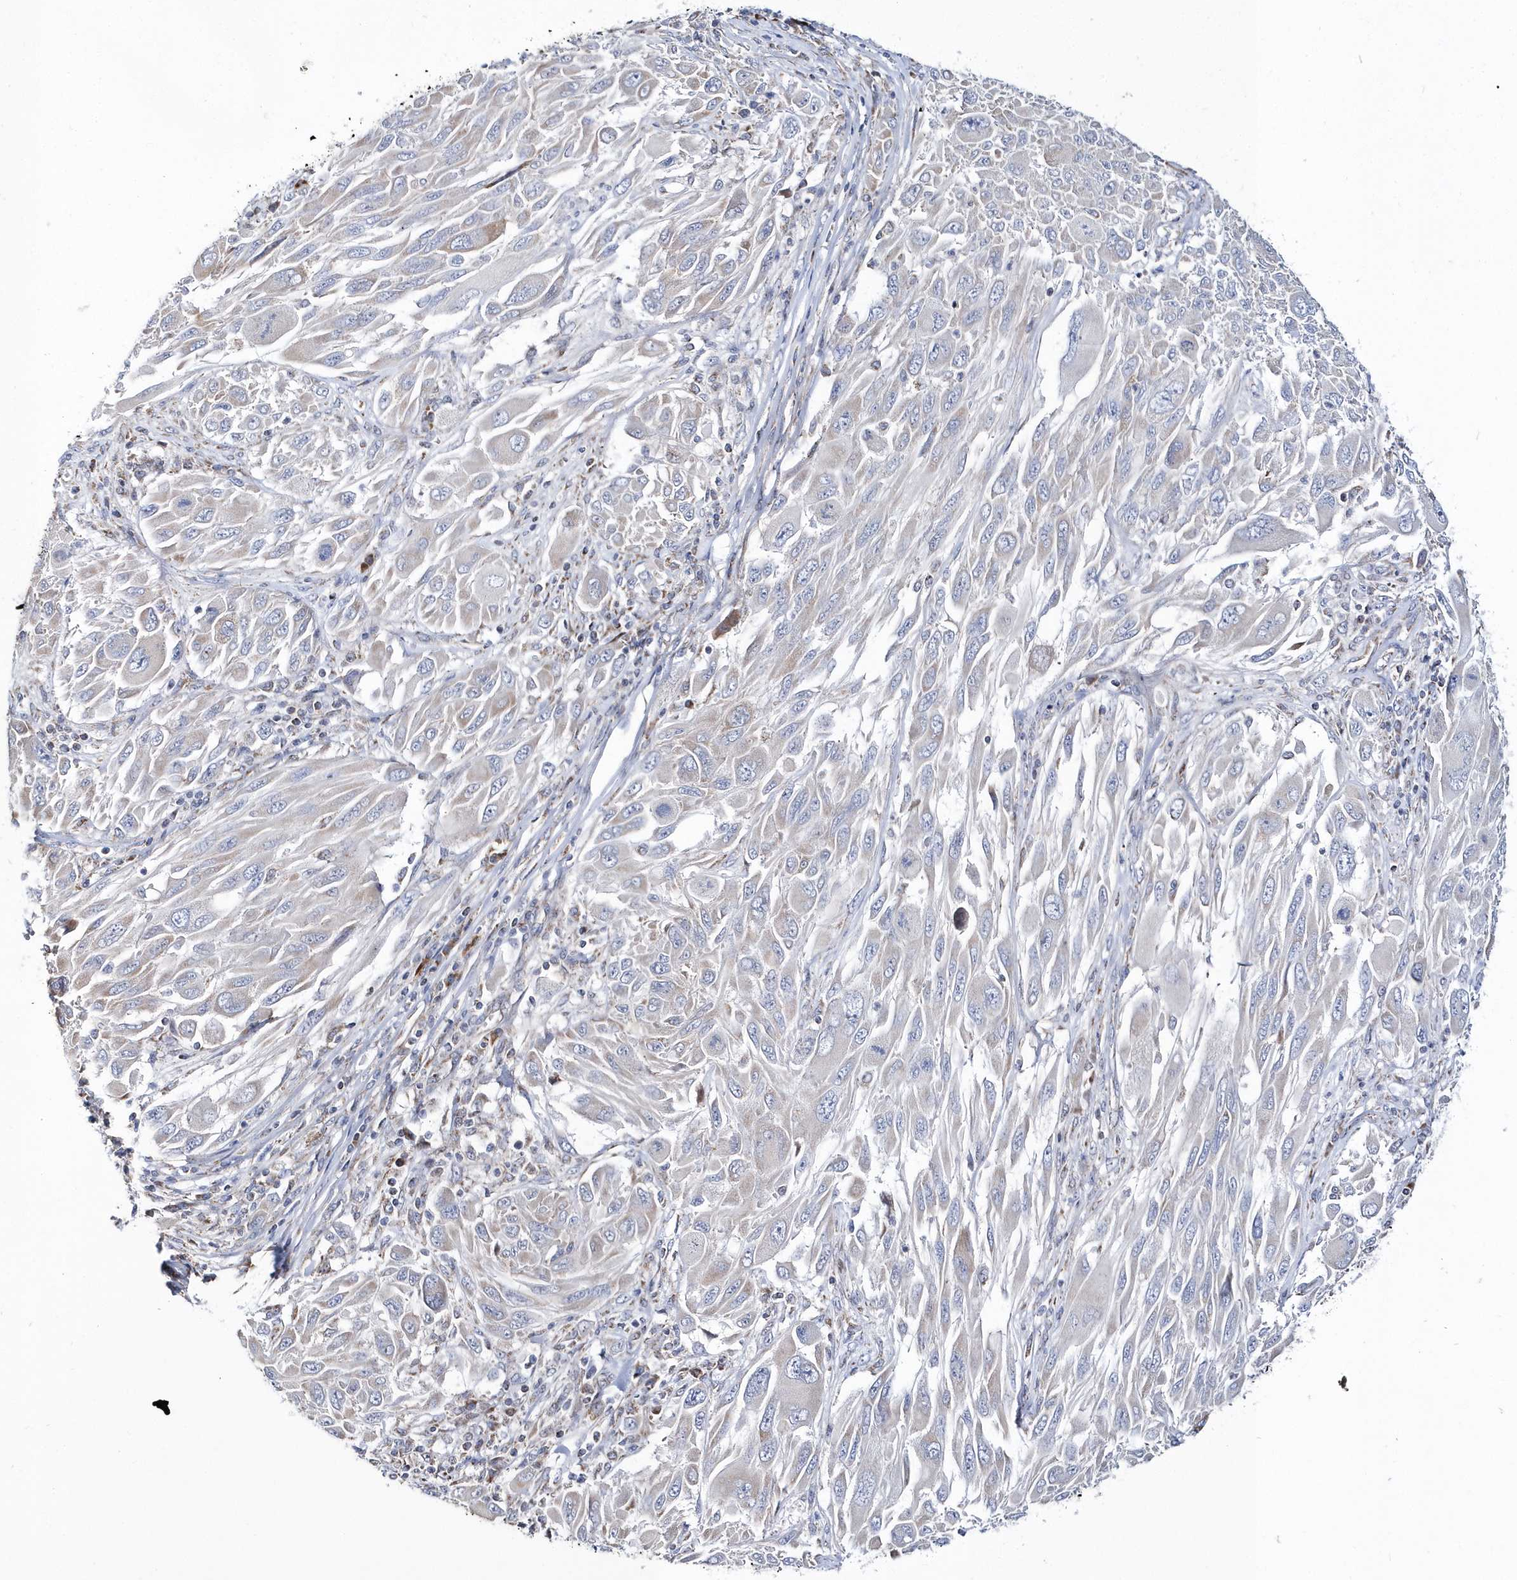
{"staining": {"intensity": "negative", "quantity": "none", "location": "none"}, "tissue": "melanoma", "cell_type": "Tumor cells", "image_type": "cancer", "snomed": [{"axis": "morphology", "description": "Malignant melanoma, NOS"}, {"axis": "topography", "description": "Skin"}], "caption": "An image of human melanoma is negative for staining in tumor cells.", "gene": "SPATA5", "patient": {"sex": "female", "age": 91}}